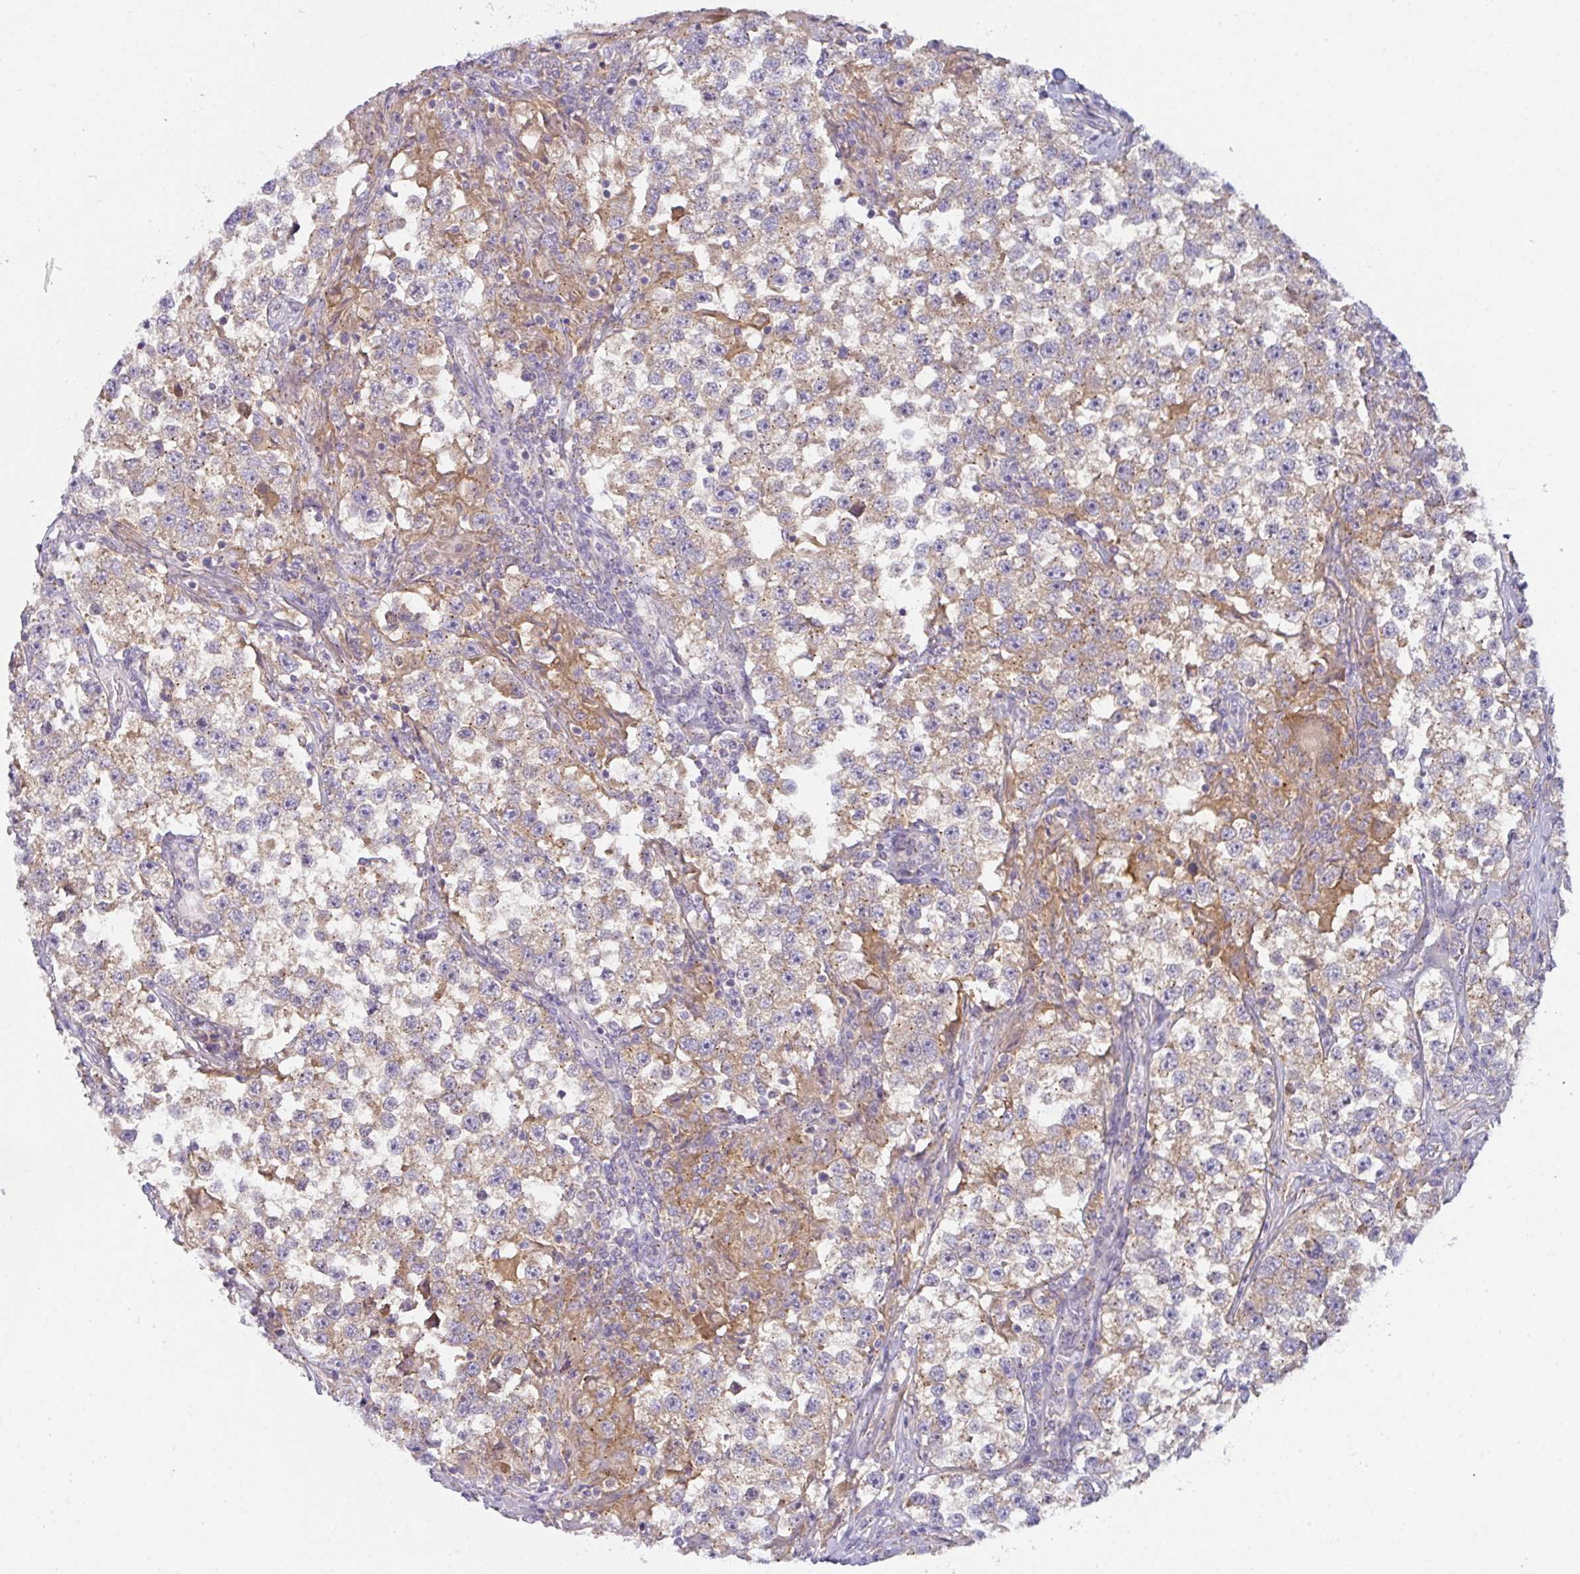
{"staining": {"intensity": "weak", "quantity": "25%-75%", "location": "cytoplasmic/membranous"}, "tissue": "testis cancer", "cell_type": "Tumor cells", "image_type": "cancer", "snomed": [{"axis": "morphology", "description": "Seminoma, NOS"}, {"axis": "topography", "description": "Testis"}], "caption": "Human testis cancer stained with a protein marker displays weak staining in tumor cells.", "gene": "SNX5", "patient": {"sex": "male", "age": 46}}